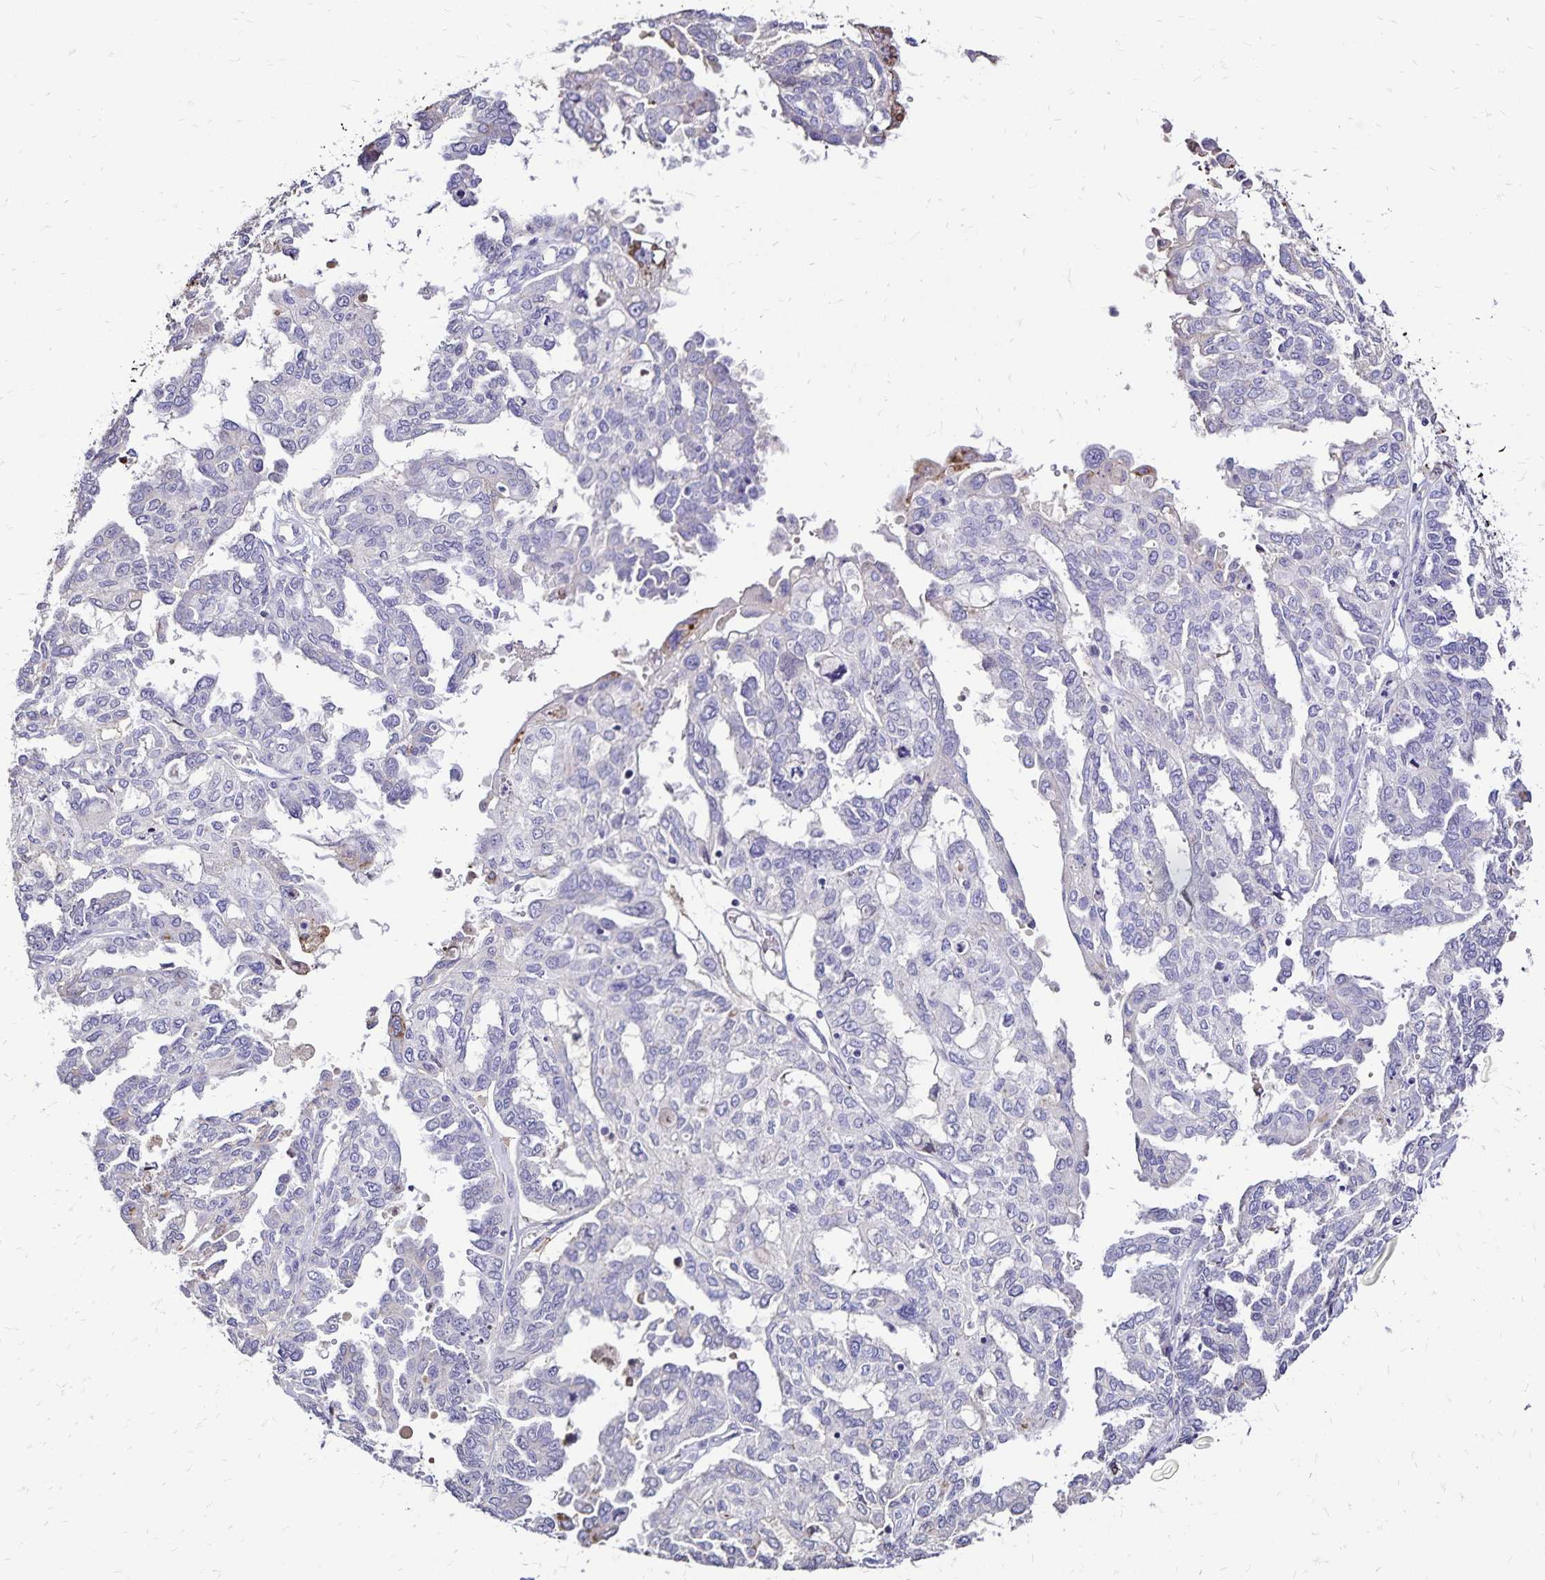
{"staining": {"intensity": "negative", "quantity": "none", "location": "none"}, "tissue": "ovarian cancer", "cell_type": "Tumor cells", "image_type": "cancer", "snomed": [{"axis": "morphology", "description": "Cystadenocarcinoma, serous, NOS"}, {"axis": "topography", "description": "Ovary"}], "caption": "Tumor cells show no significant protein staining in serous cystadenocarcinoma (ovarian).", "gene": "KISS1", "patient": {"sex": "female", "age": 53}}